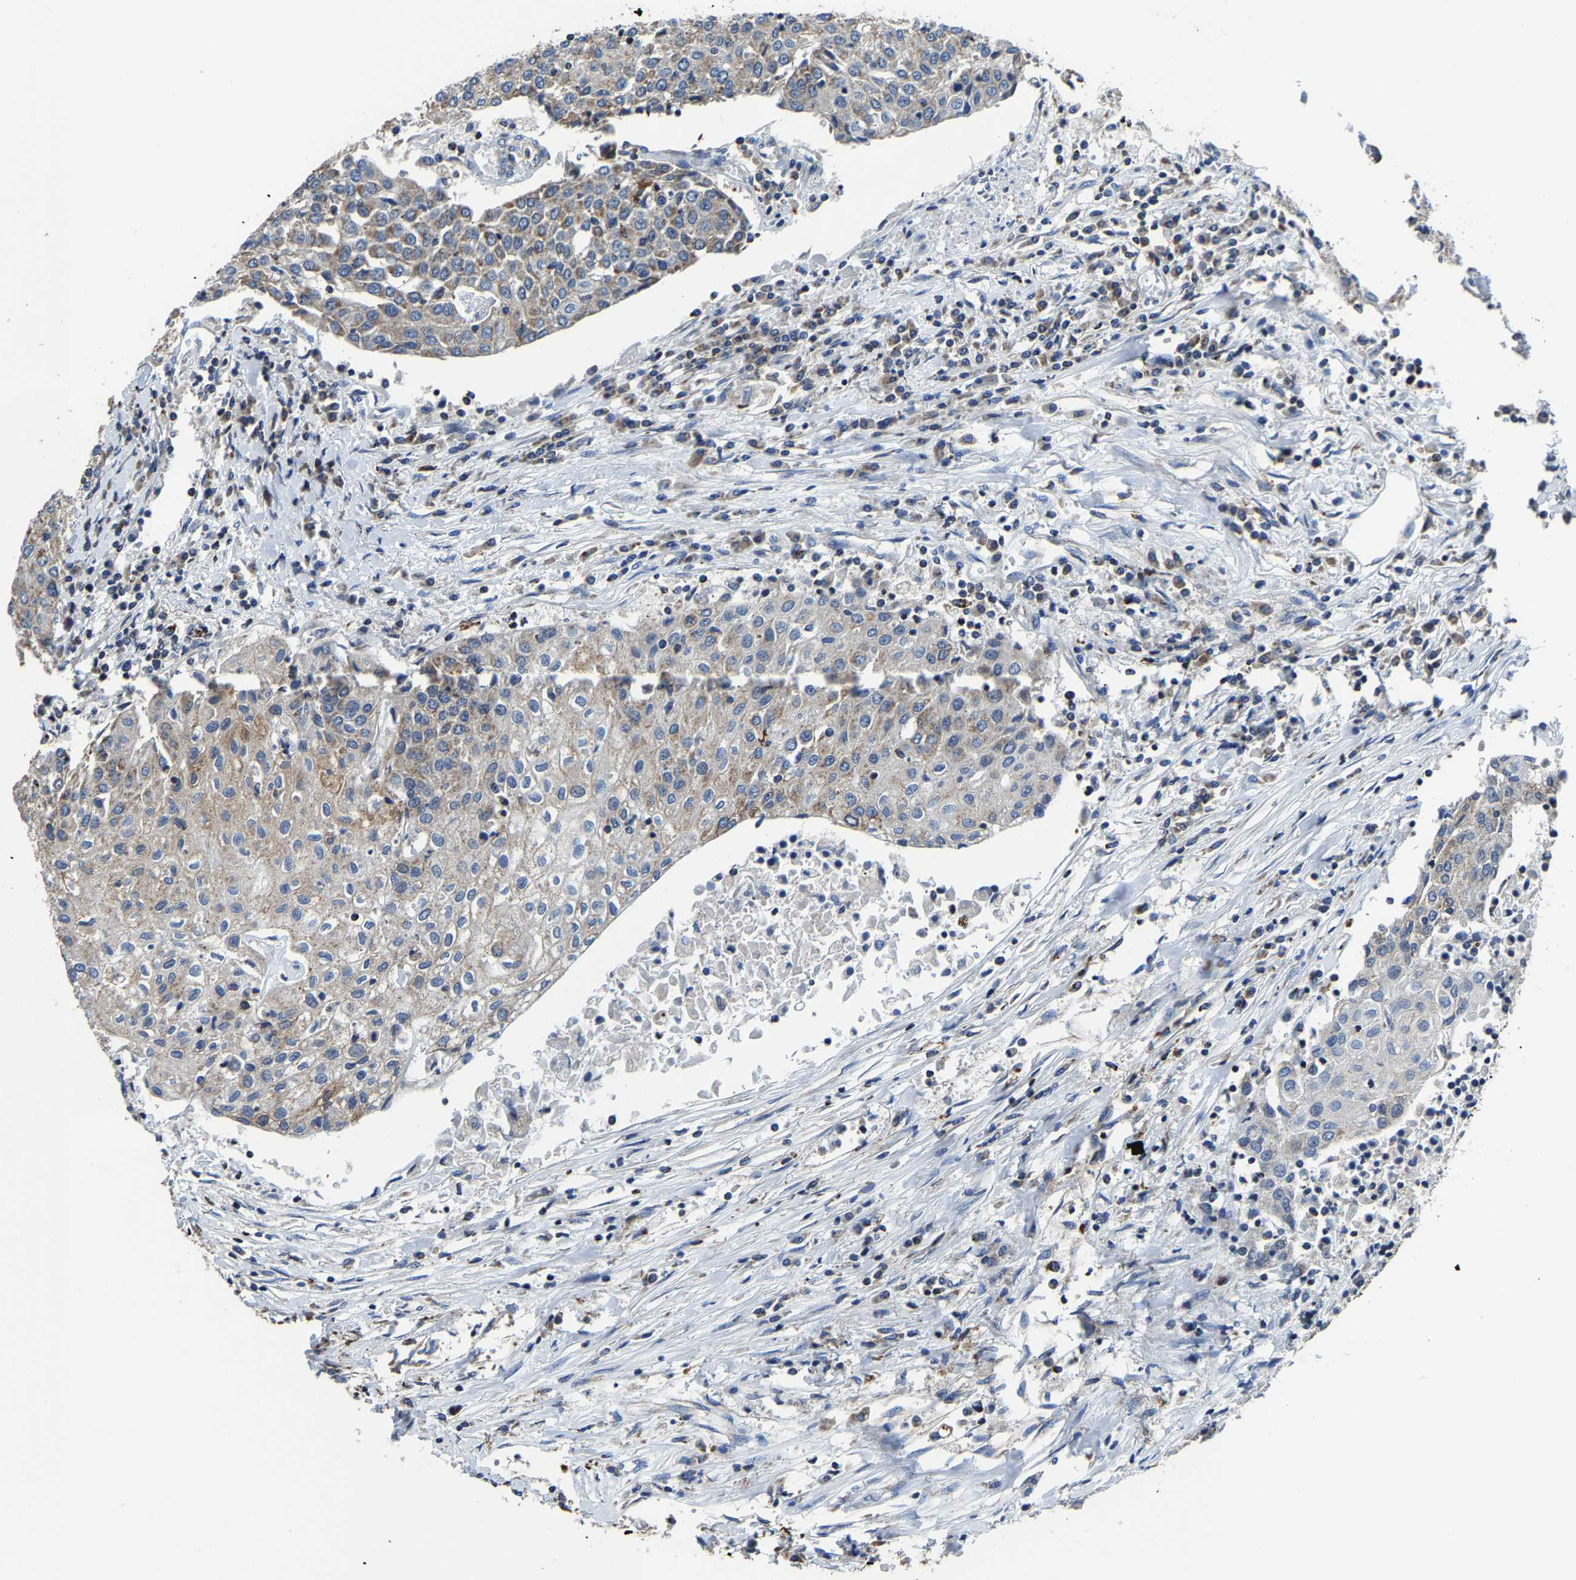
{"staining": {"intensity": "weak", "quantity": ">75%", "location": "cytoplasmic/membranous"}, "tissue": "urothelial cancer", "cell_type": "Tumor cells", "image_type": "cancer", "snomed": [{"axis": "morphology", "description": "Urothelial carcinoma, High grade"}, {"axis": "topography", "description": "Urinary bladder"}], "caption": "About >75% of tumor cells in urothelial cancer exhibit weak cytoplasmic/membranous protein expression as visualized by brown immunohistochemical staining.", "gene": "AGK", "patient": {"sex": "female", "age": 85}}